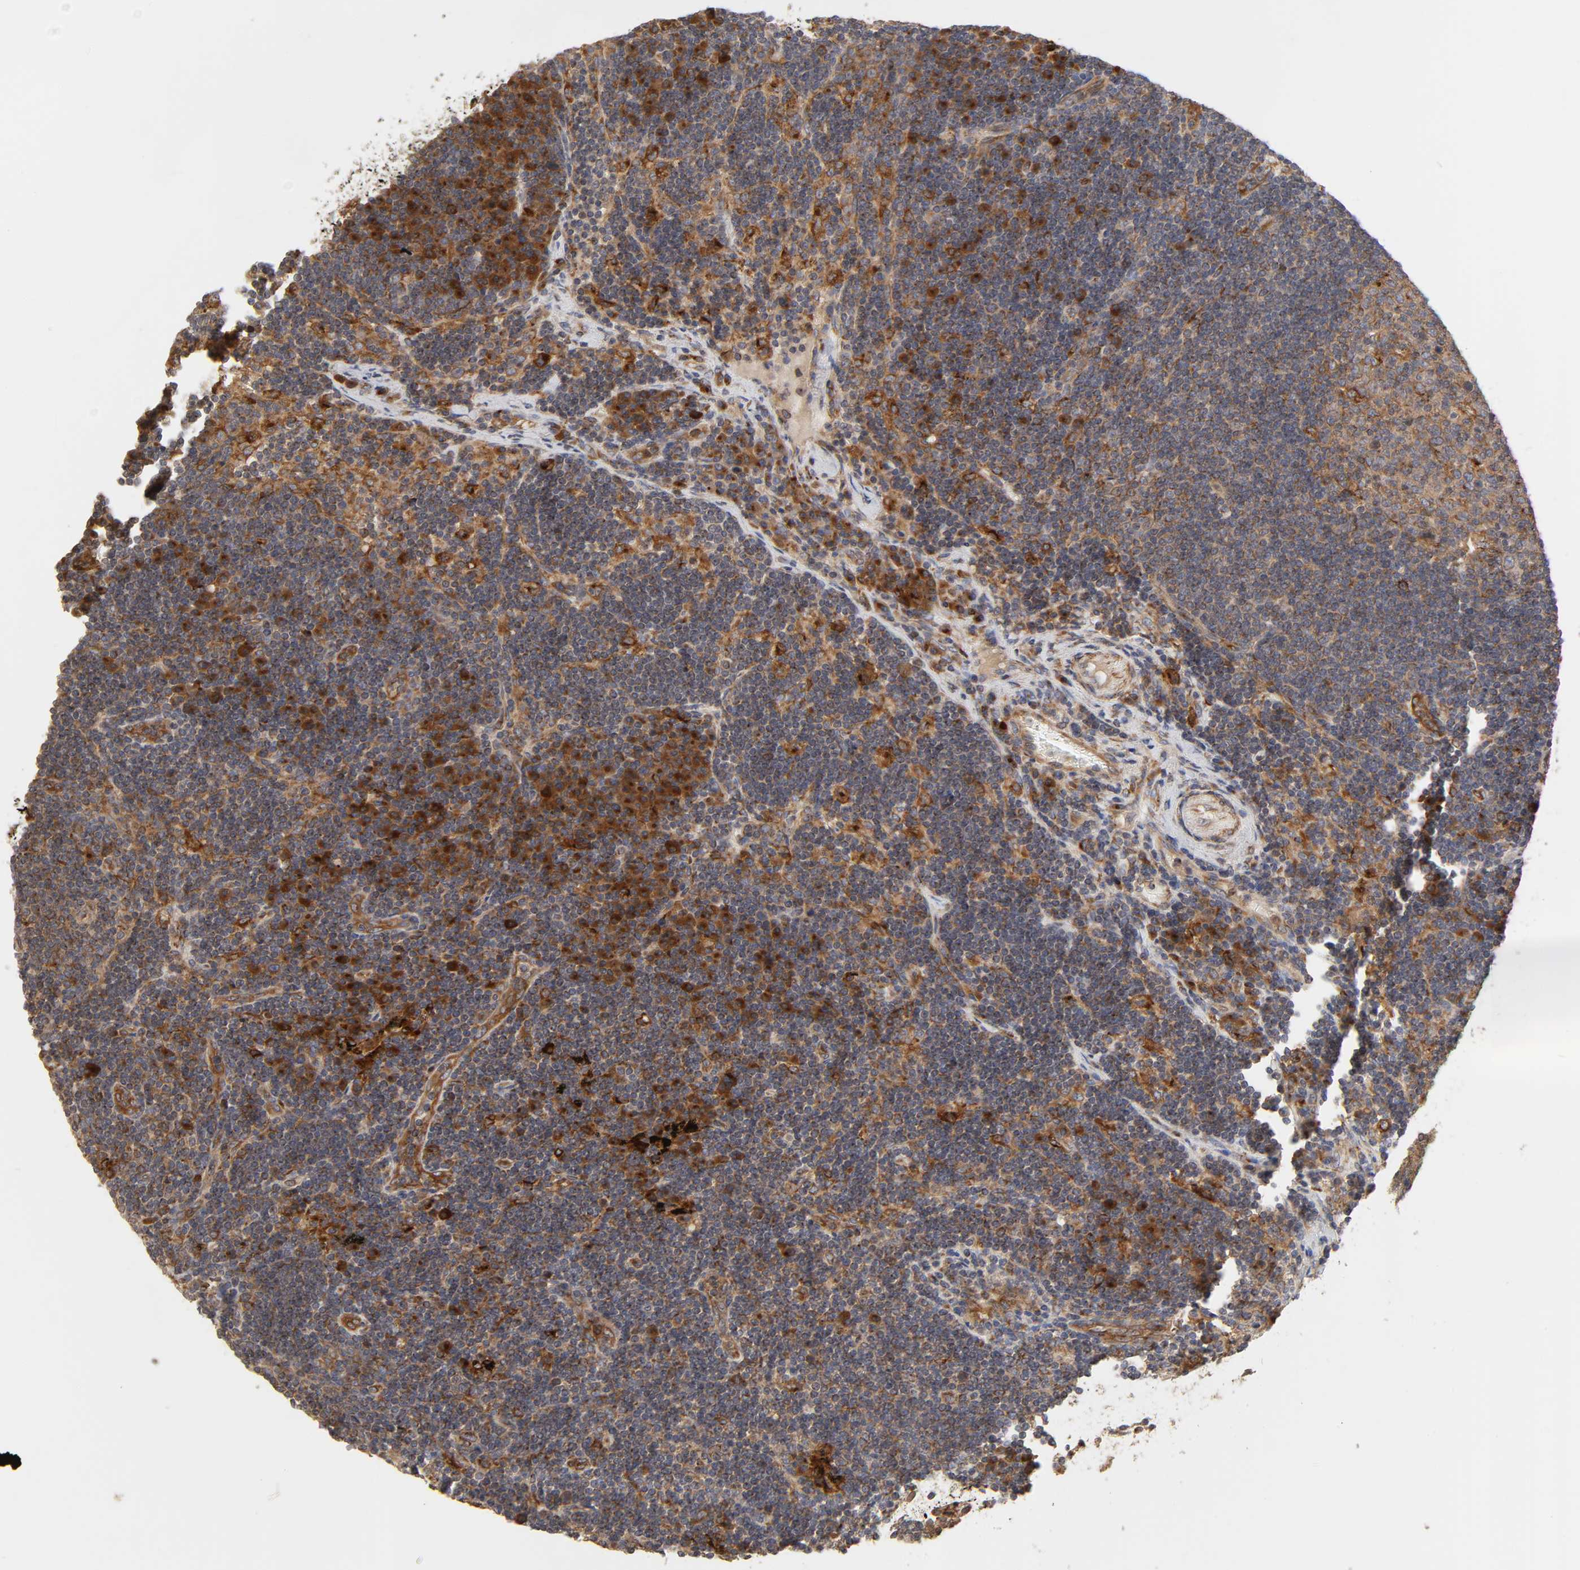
{"staining": {"intensity": "moderate", "quantity": ">75%", "location": "cytoplasmic/membranous"}, "tissue": "lymph node", "cell_type": "Germinal center cells", "image_type": "normal", "snomed": [{"axis": "morphology", "description": "Normal tissue, NOS"}, {"axis": "morphology", "description": "Squamous cell carcinoma, metastatic, NOS"}, {"axis": "topography", "description": "Lymph node"}], "caption": "Protein expression analysis of unremarkable lymph node shows moderate cytoplasmic/membranous staining in about >75% of germinal center cells. (DAB IHC with brightfield microscopy, high magnification).", "gene": "GNPTG", "patient": {"sex": "female", "age": 53}}